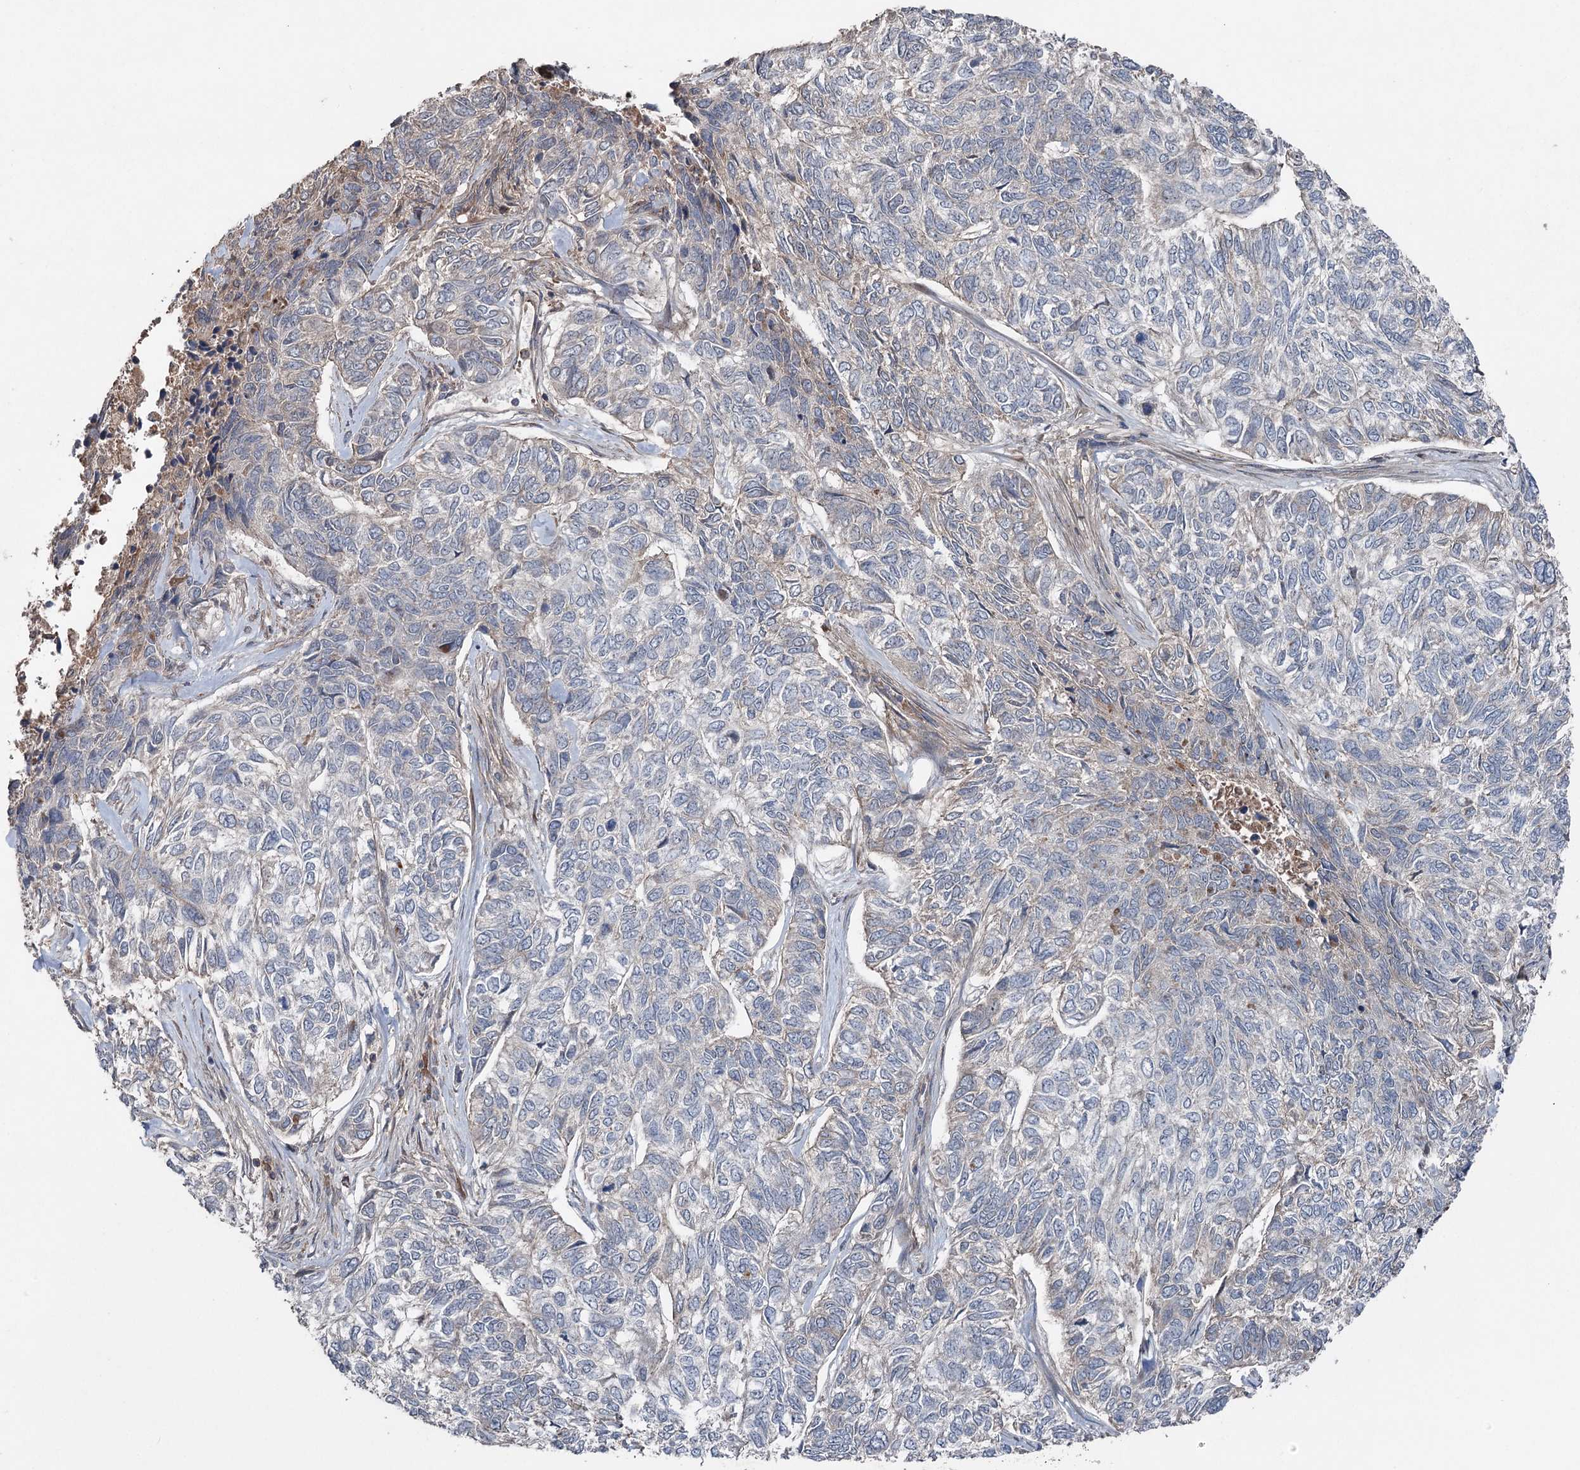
{"staining": {"intensity": "negative", "quantity": "none", "location": "none"}, "tissue": "skin cancer", "cell_type": "Tumor cells", "image_type": "cancer", "snomed": [{"axis": "morphology", "description": "Basal cell carcinoma"}, {"axis": "topography", "description": "Skin"}], "caption": "Immunohistochemistry histopathology image of skin basal cell carcinoma stained for a protein (brown), which demonstrates no positivity in tumor cells. (DAB IHC visualized using brightfield microscopy, high magnification).", "gene": "MAPK8IP2", "patient": {"sex": "female", "age": 65}}